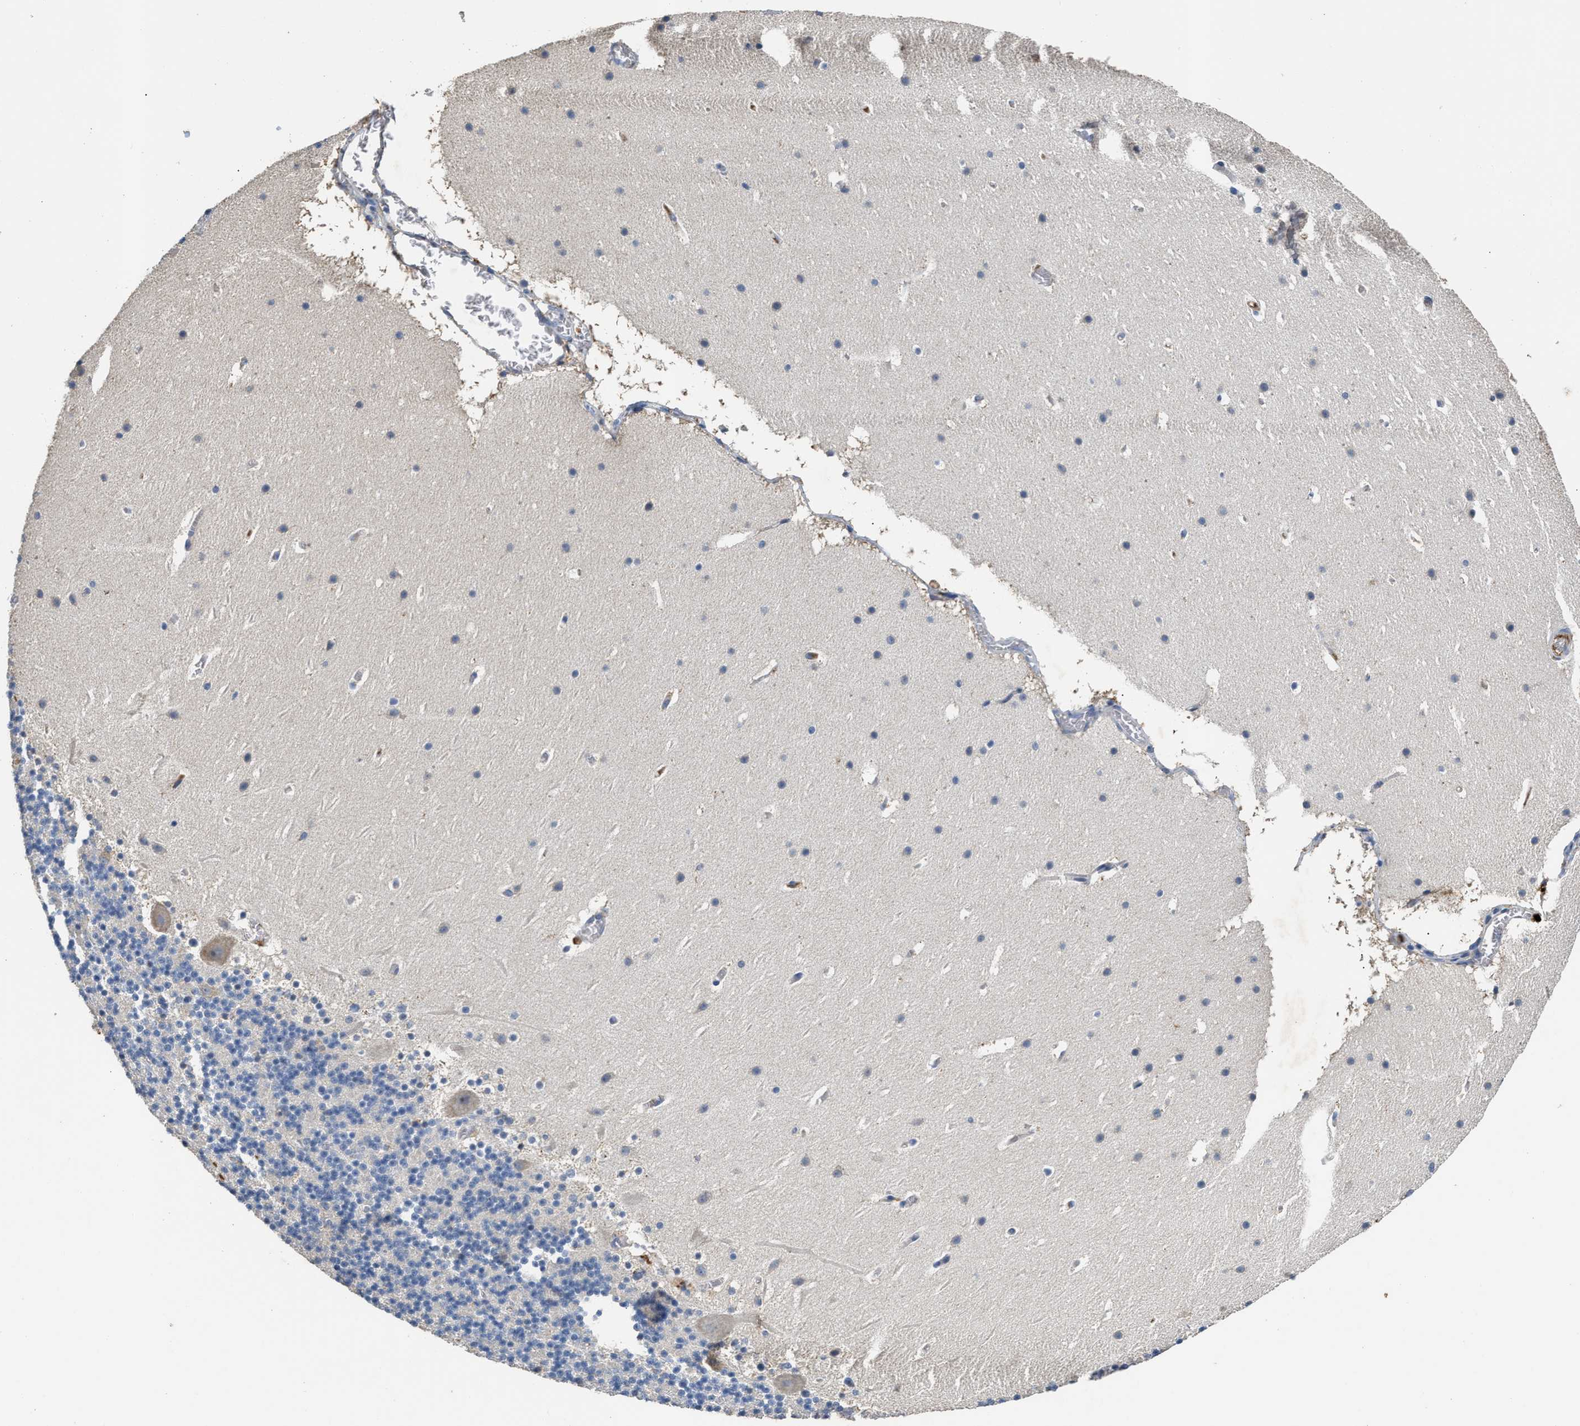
{"staining": {"intensity": "negative", "quantity": "none", "location": "none"}, "tissue": "cerebellum", "cell_type": "Cells in granular layer", "image_type": "normal", "snomed": [{"axis": "morphology", "description": "Normal tissue, NOS"}, {"axis": "topography", "description": "Cerebellum"}], "caption": "Normal cerebellum was stained to show a protein in brown. There is no significant positivity in cells in granular layer. The staining is performed using DAB brown chromogen with nuclei counter-stained in using hematoxylin.", "gene": "C3", "patient": {"sex": "male", "age": 45}}